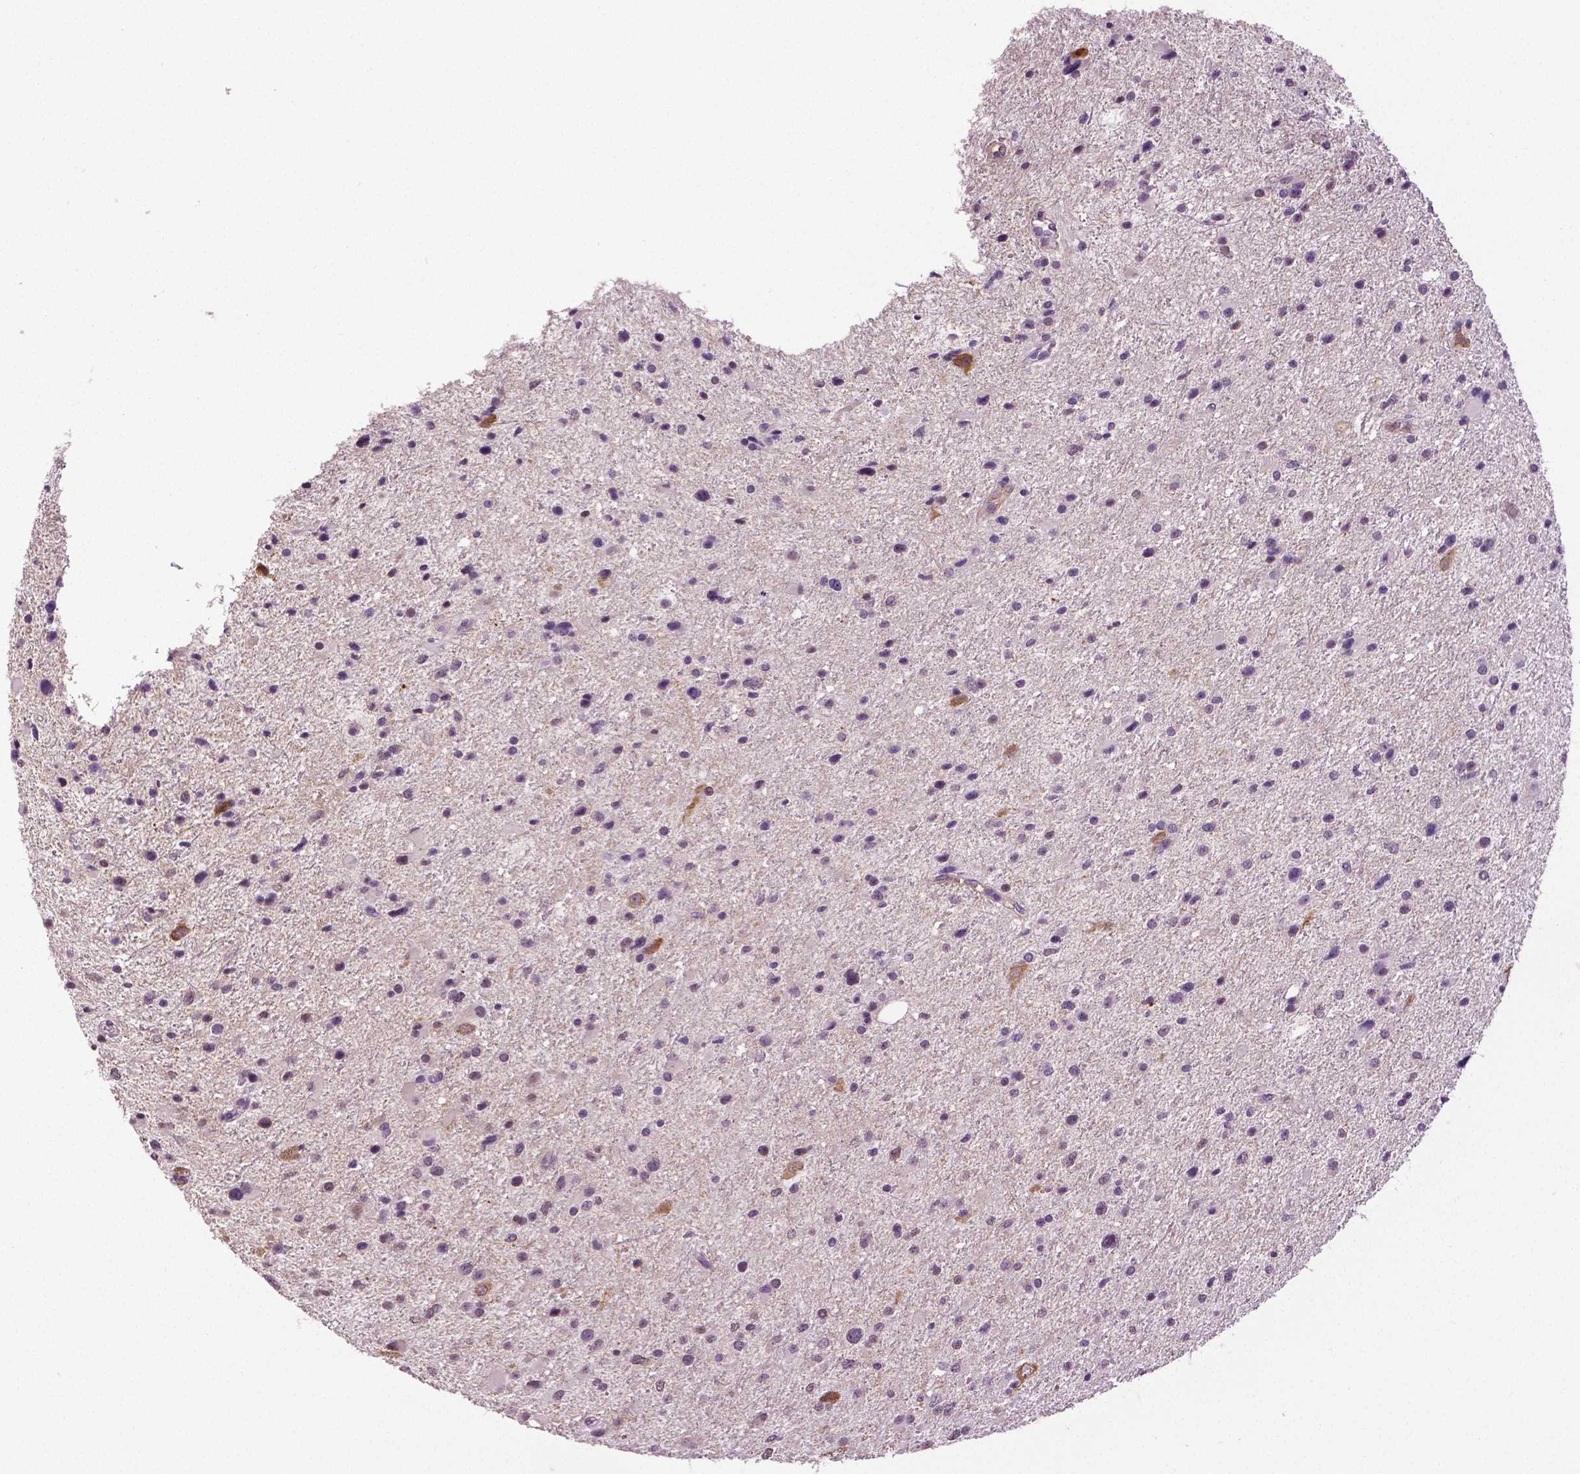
{"staining": {"intensity": "negative", "quantity": "none", "location": "none"}, "tissue": "glioma", "cell_type": "Tumor cells", "image_type": "cancer", "snomed": [{"axis": "morphology", "description": "Glioma, malignant, Low grade"}, {"axis": "topography", "description": "Brain"}], "caption": "Tumor cells are negative for brown protein staining in malignant glioma (low-grade).", "gene": "PTPN5", "patient": {"sex": "female", "age": 32}}